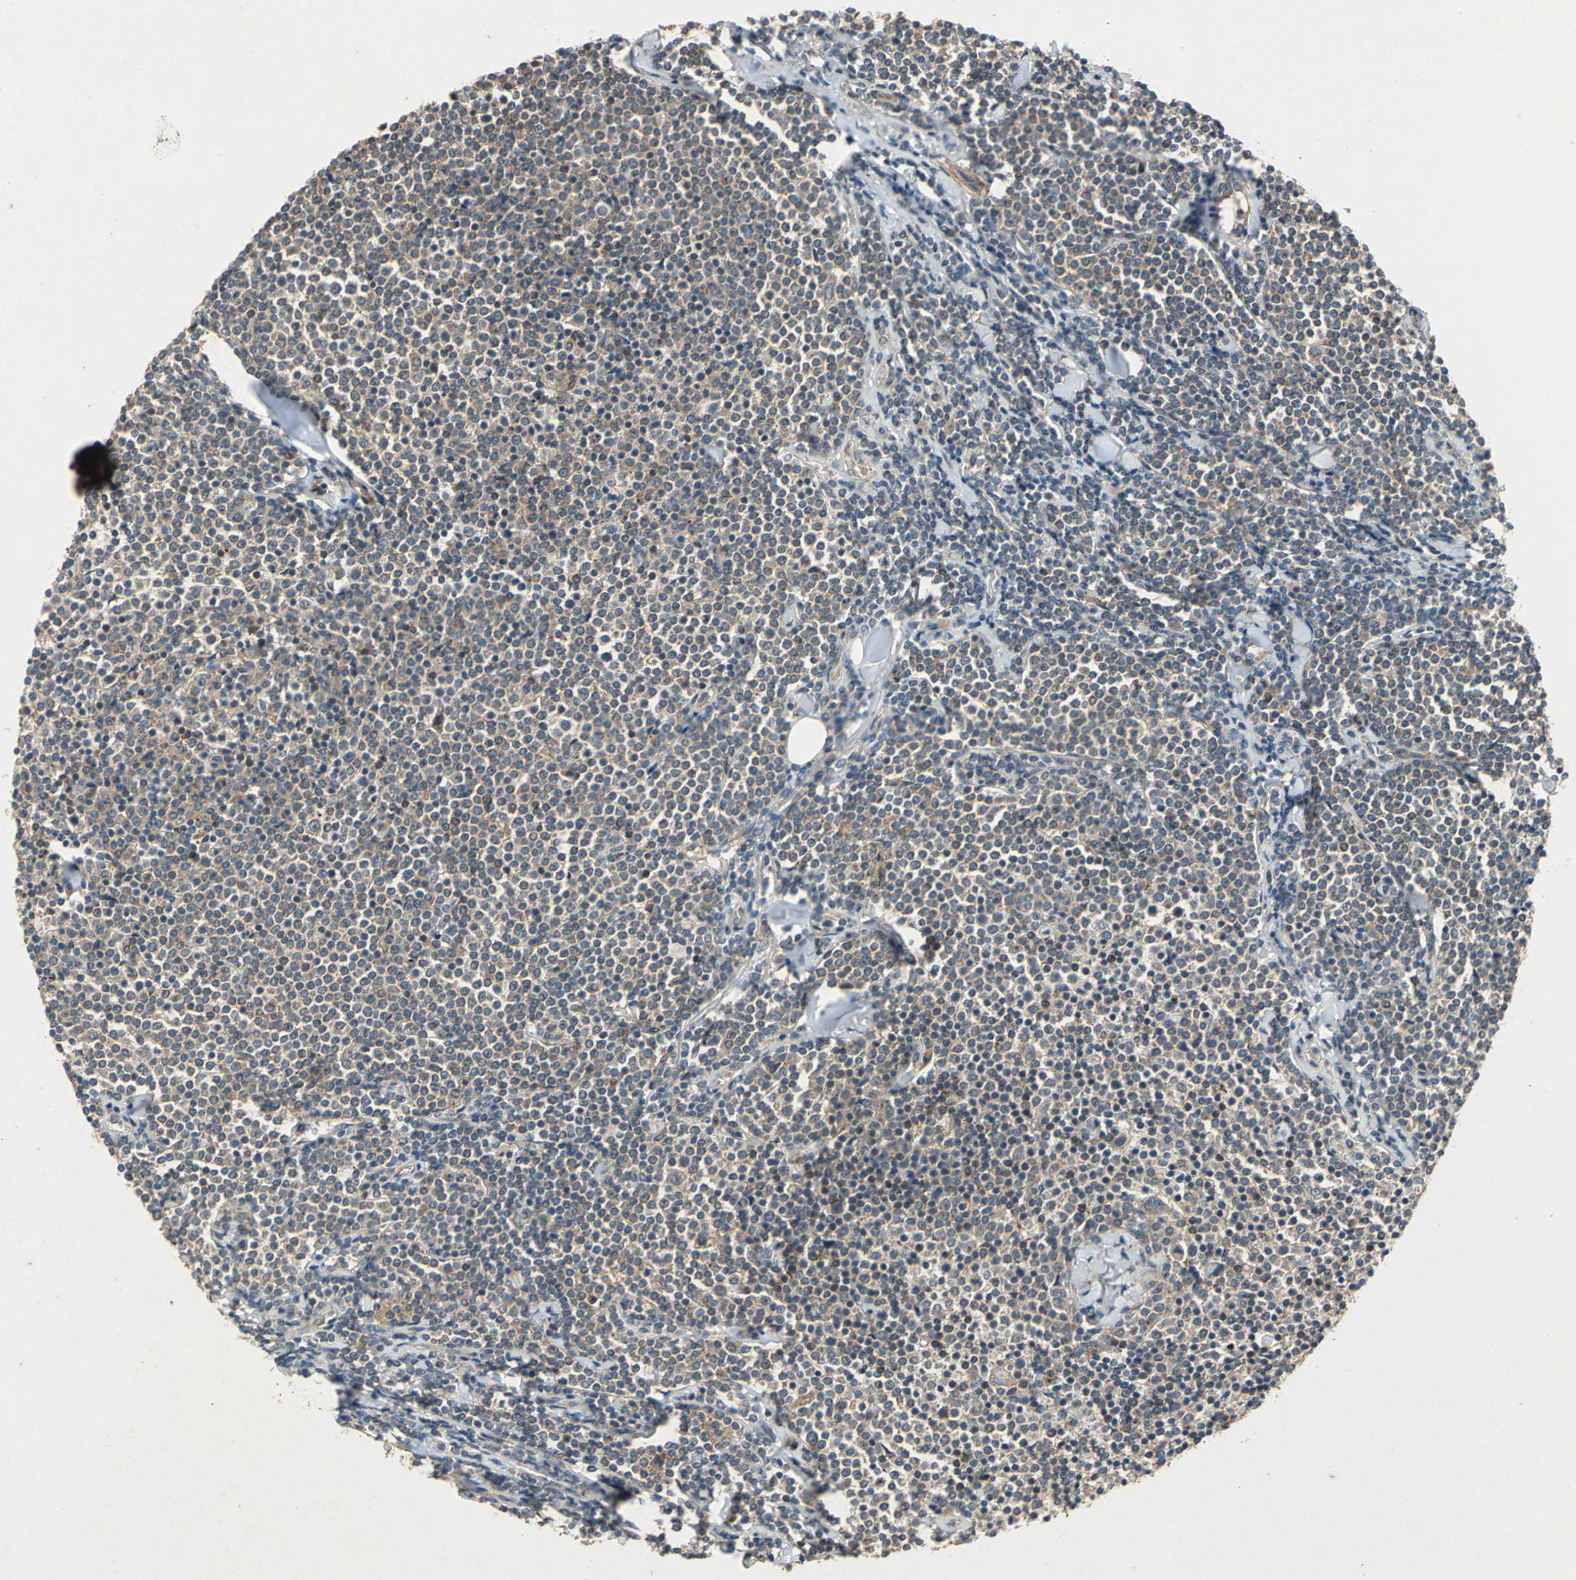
{"staining": {"intensity": "weak", "quantity": ">75%", "location": "cytoplasmic/membranous"}, "tissue": "lymphoma", "cell_type": "Tumor cells", "image_type": "cancer", "snomed": [{"axis": "morphology", "description": "Malignant lymphoma, non-Hodgkin's type, Low grade"}, {"axis": "topography", "description": "Soft tissue"}], "caption": "This photomicrograph shows immunohistochemistry (IHC) staining of malignant lymphoma, non-Hodgkin's type (low-grade), with low weak cytoplasmic/membranous expression in about >75% of tumor cells.", "gene": "EMCN", "patient": {"sex": "male", "age": 92}}